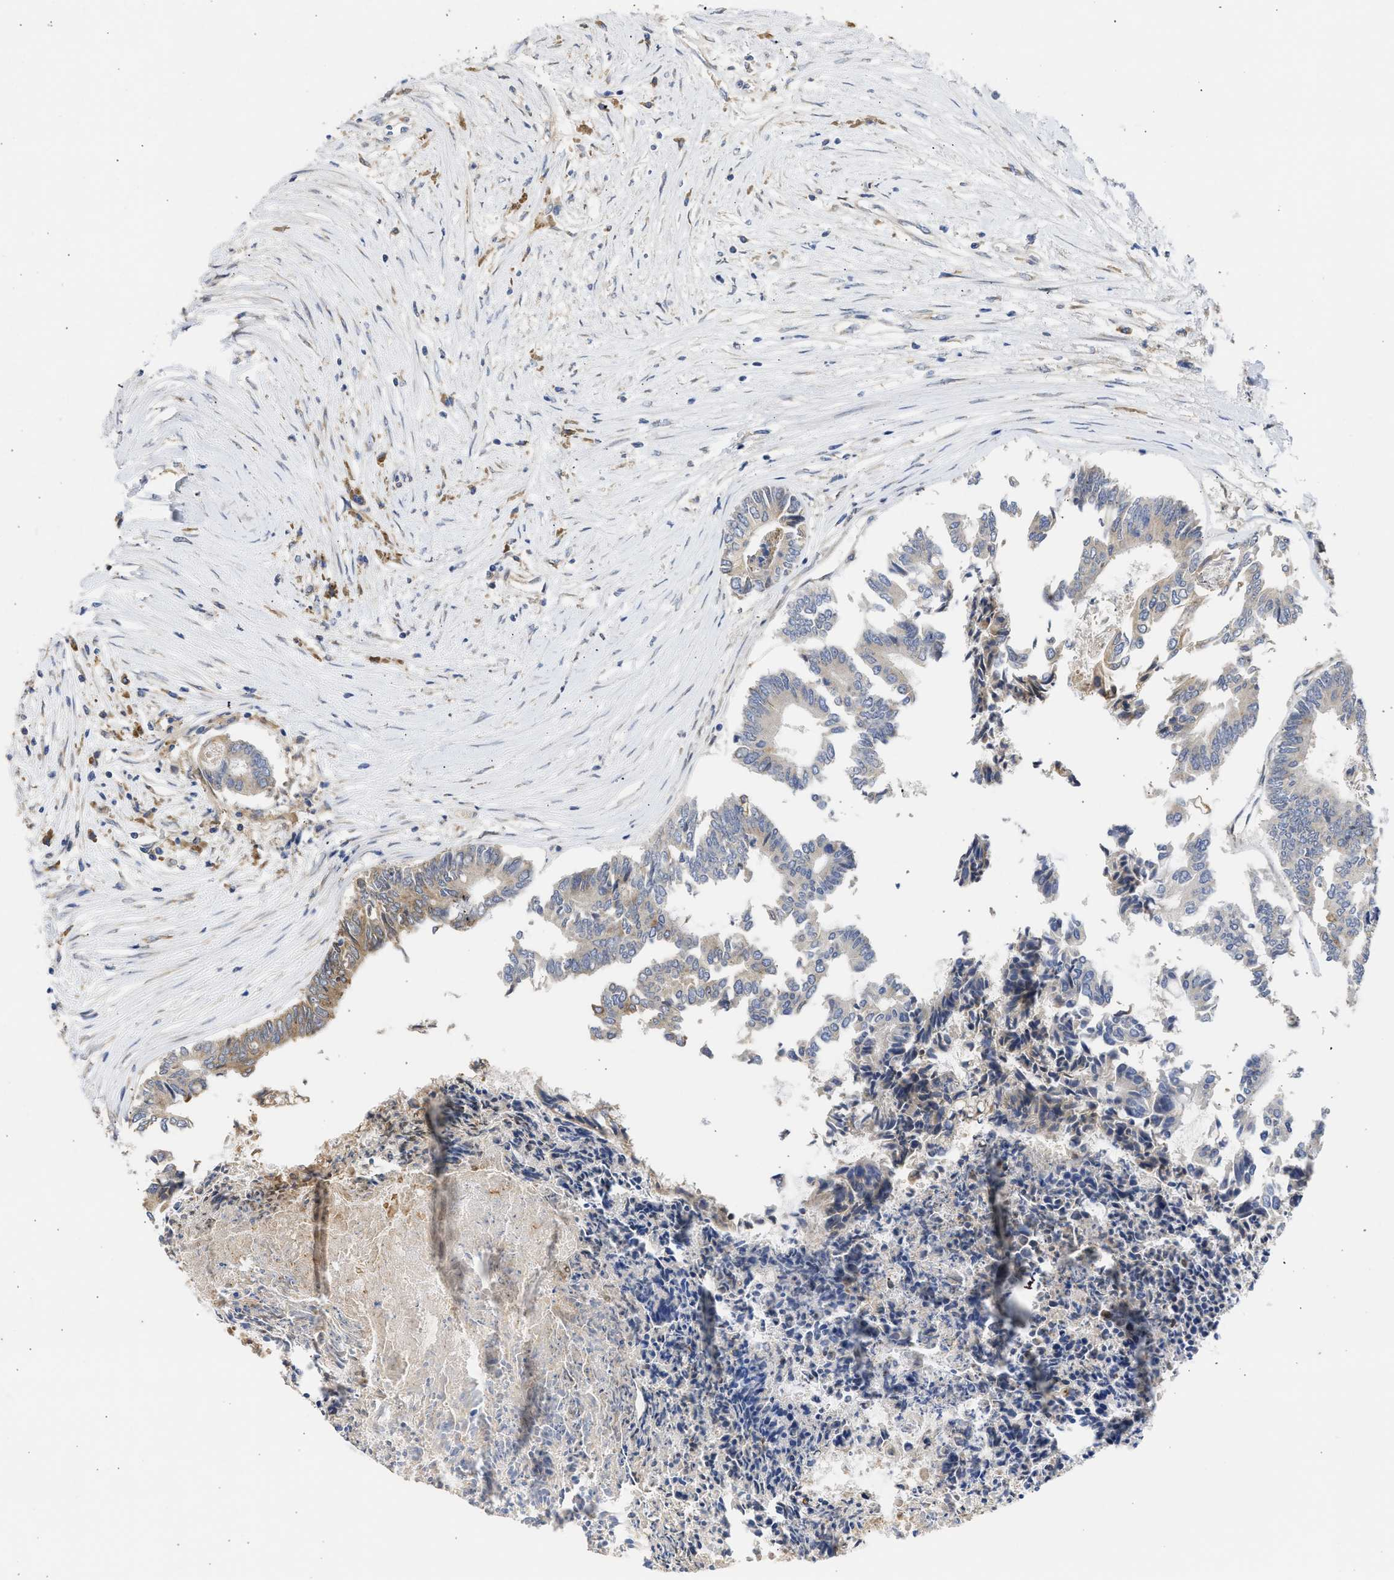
{"staining": {"intensity": "weak", "quantity": "25%-75%", "location": "cytoplasmic/membranous"}, "tissue": "colorectal cancer", "cell_type": "Tumor cells", "image_type": "cancer", "snomed": [{"axis": "morphology", "description": "Adenocarcinoma, NOS"}, {"axis": "topography", "description": "Rectum"}], "caption": "This is an image of immunohistochemistry staining of adenocarcinoma (colorectal), which shows weak positivity in the cytoplasmic/membranous of tumor cells.", "gene": "TMED1", "patient": {"sex": "male", "age": 63}}